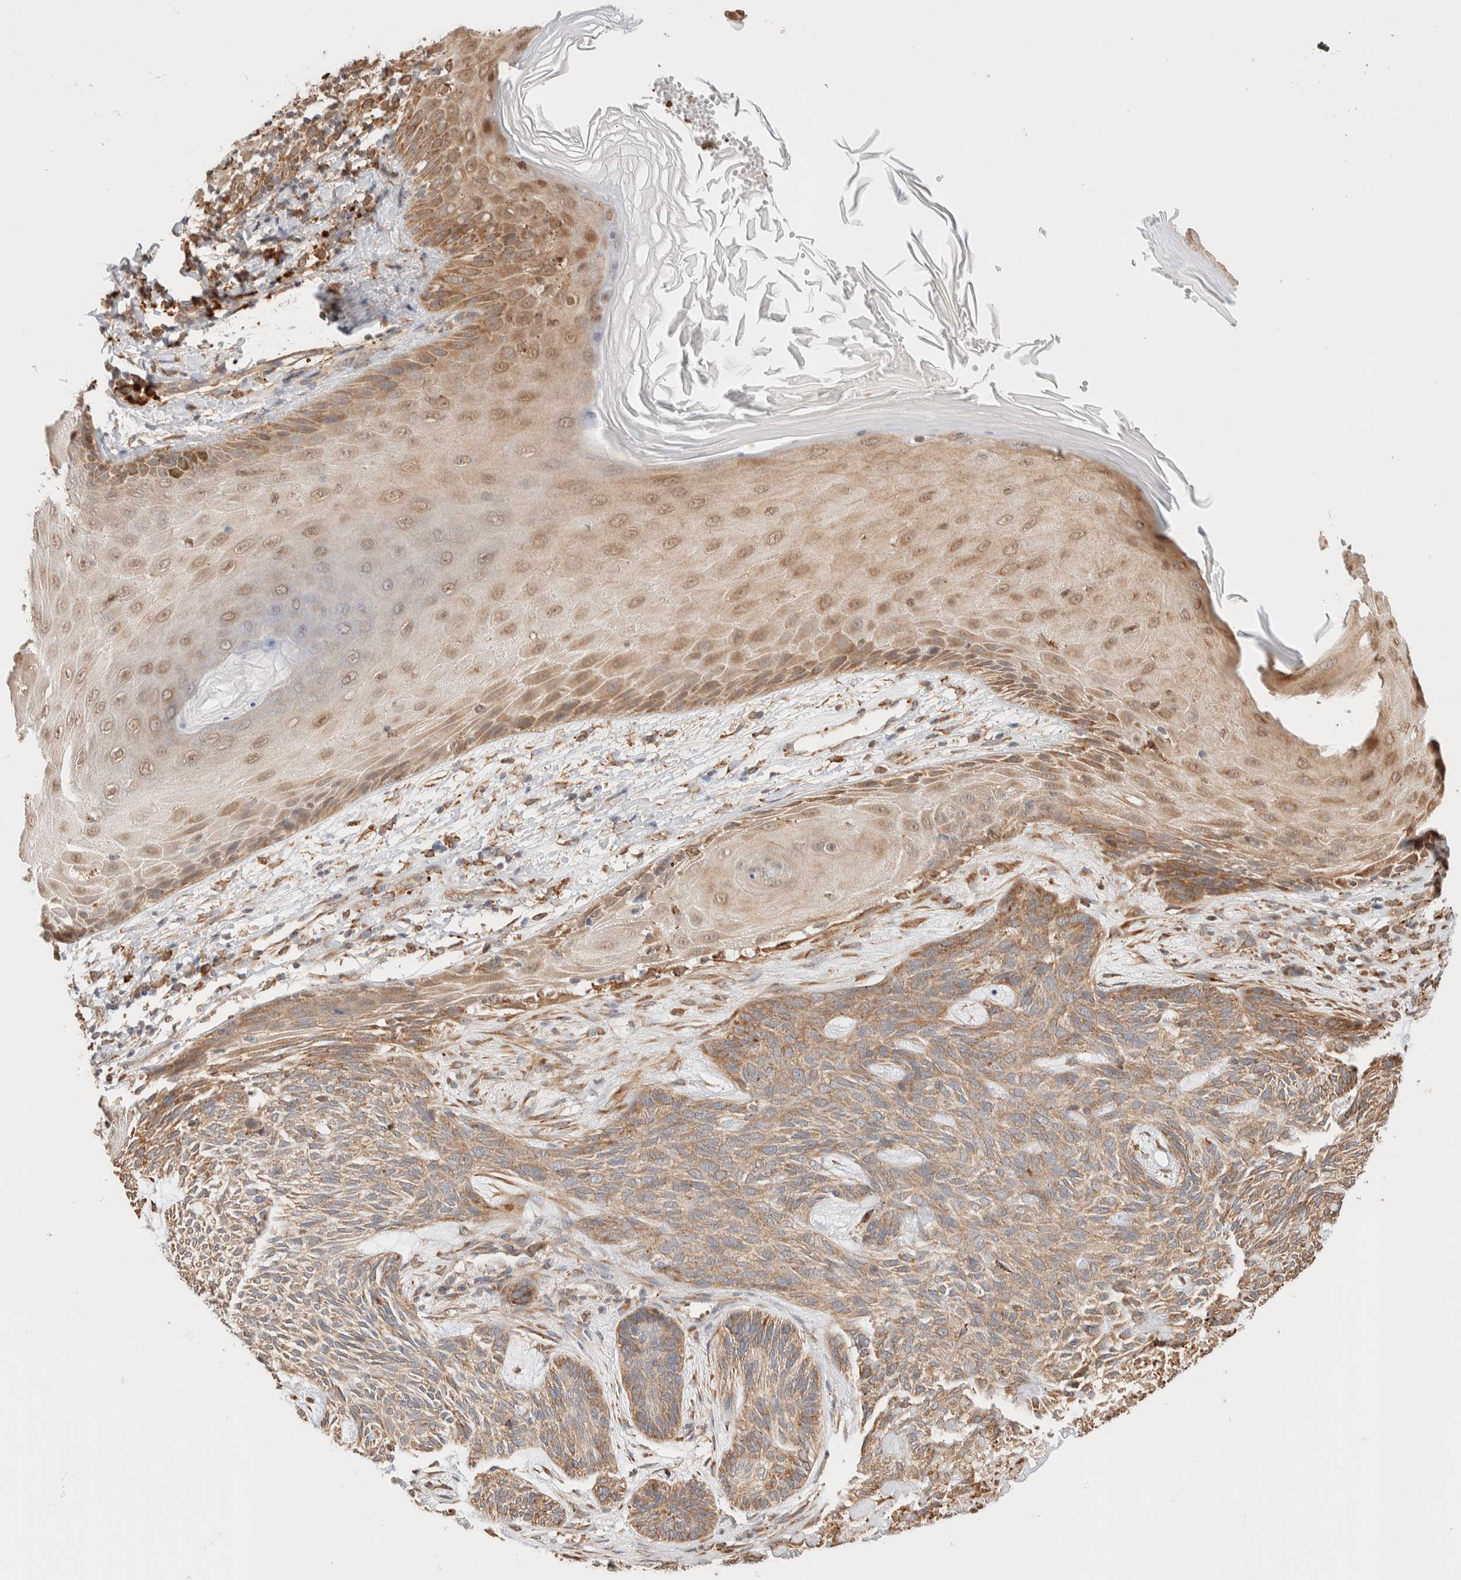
{"staining": {"intensity": "moderate", "quantity": ">75%", "location": "cytoplasmic/membranous"}, "tissue": "skin cancer", "cell_type": "Tumor cells", "image_type": "cancer", "snomed": [{"axis": "morphology", "description": "Basal cell carcinoma"}, {"axis": "topography", "description": "Skin"}], "caption": "There is medium levels of moderate cytoplasmic/membranous staining in tumor cells of basal cell carcinoma (skin), as demonstrated by immunohistochemical staining (brown color).", "gene": "INTS1", "patient": {"sex": "male", "age": 55}}